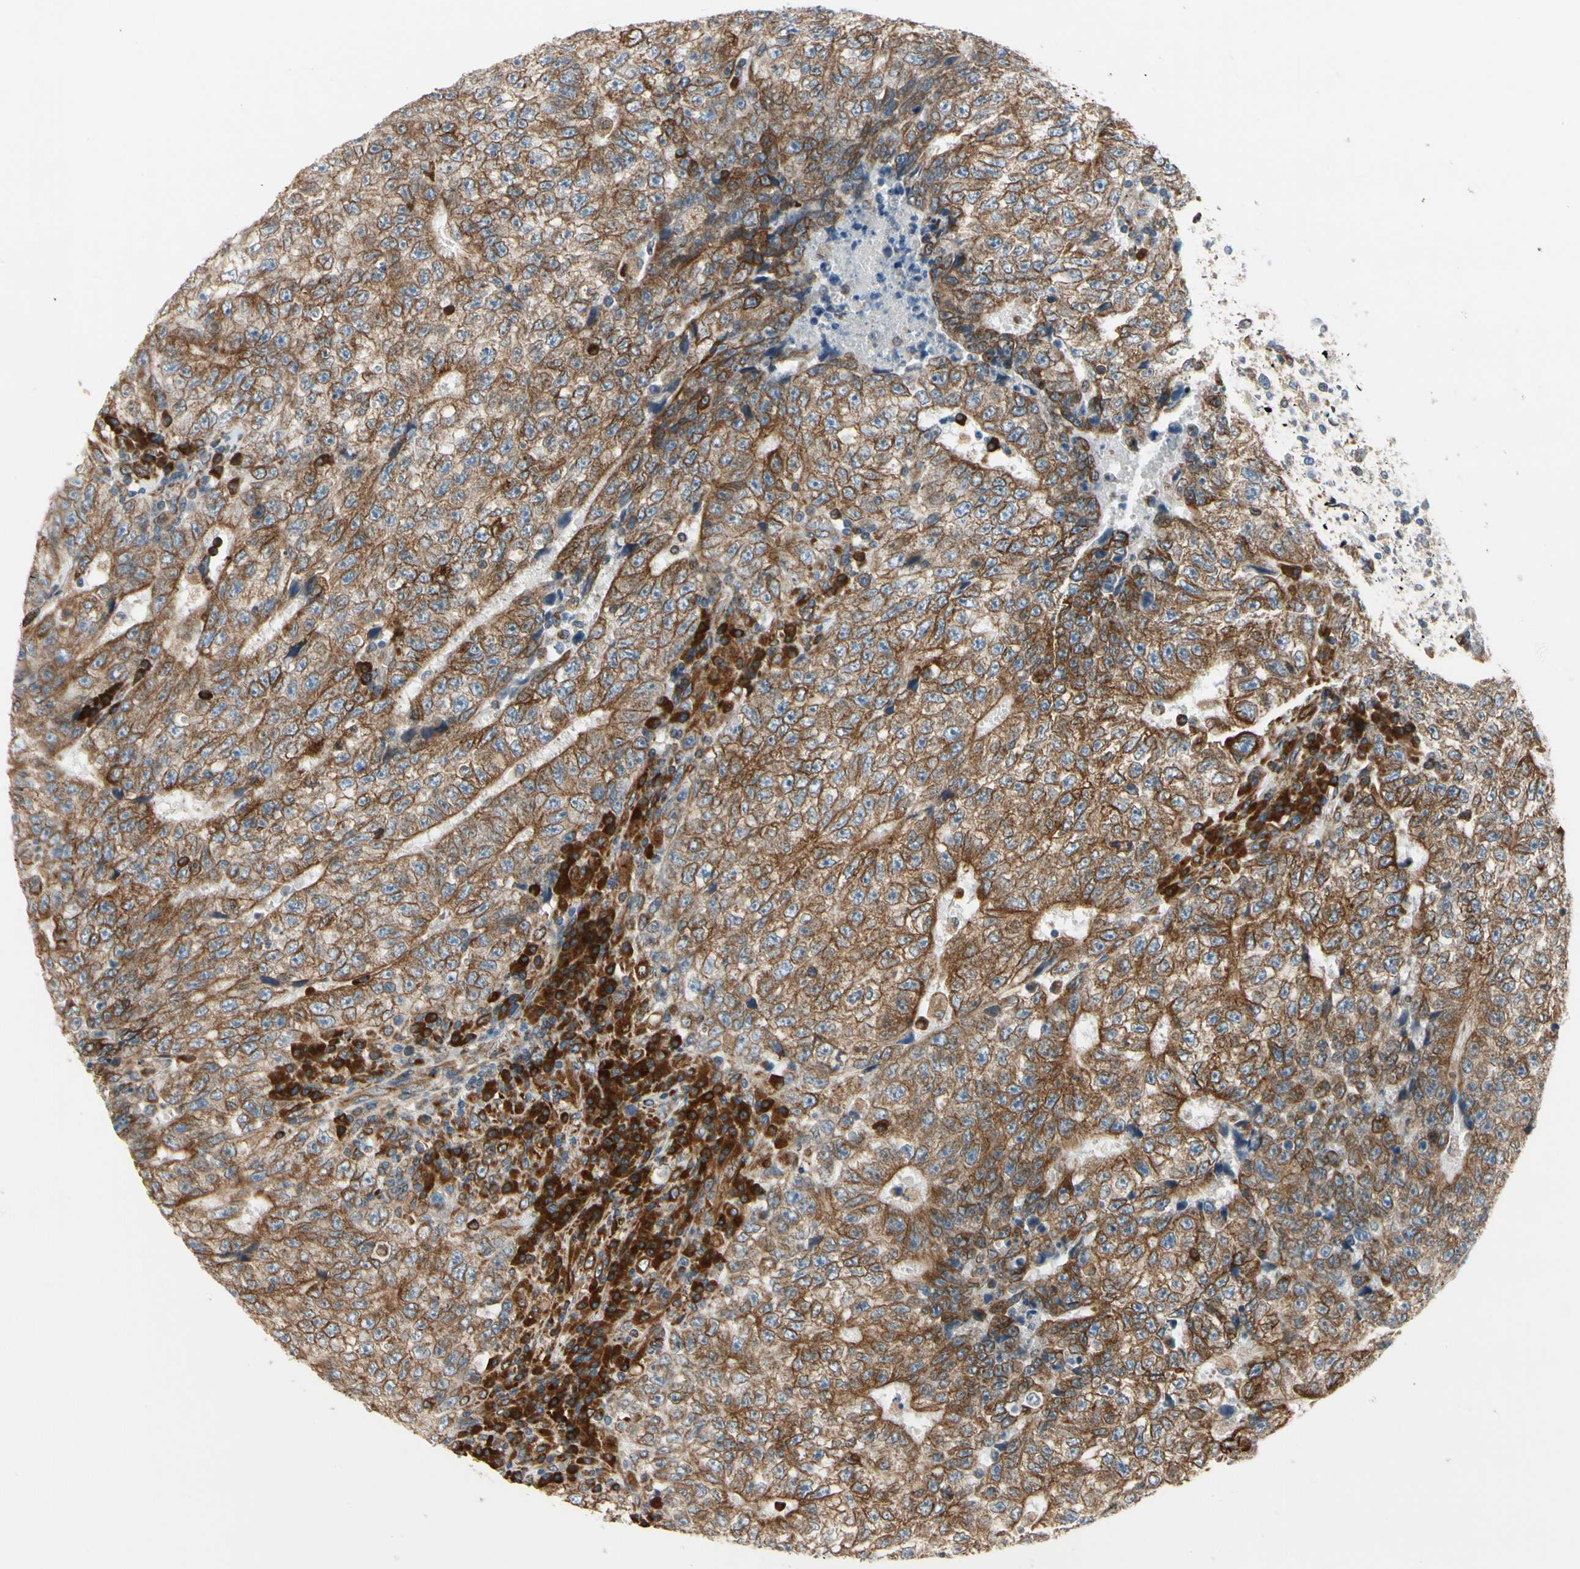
{"staining": {"intensity": "strong", "quantity": ">75%", "location": "cytoplasmic/membranous"}, "tissue": "testis cancer", "cell_type": "Tumor cells", "image_type": "cancer", "snomed": [{"axis": "morphology", "description": "Necrosis, NOS"}, {"axis": "morphology", "description": "Carcinoma, Embryonal, NOS"}, {"axis": "topography", "description": "Testis"}], "caption": "Protein staining displays strong cytoplasmic/membranous staining in about >75% of tumor cells in testis cancer (embryonal carcinoma). (Stains: DAB (3,3'-diaminobenzidine) in brown, nuclei in blue, Microscopy: brightfield microscopy at high magnification).", "gene": "CLCC1", "patient": {"sex": "male", "age": 19}}